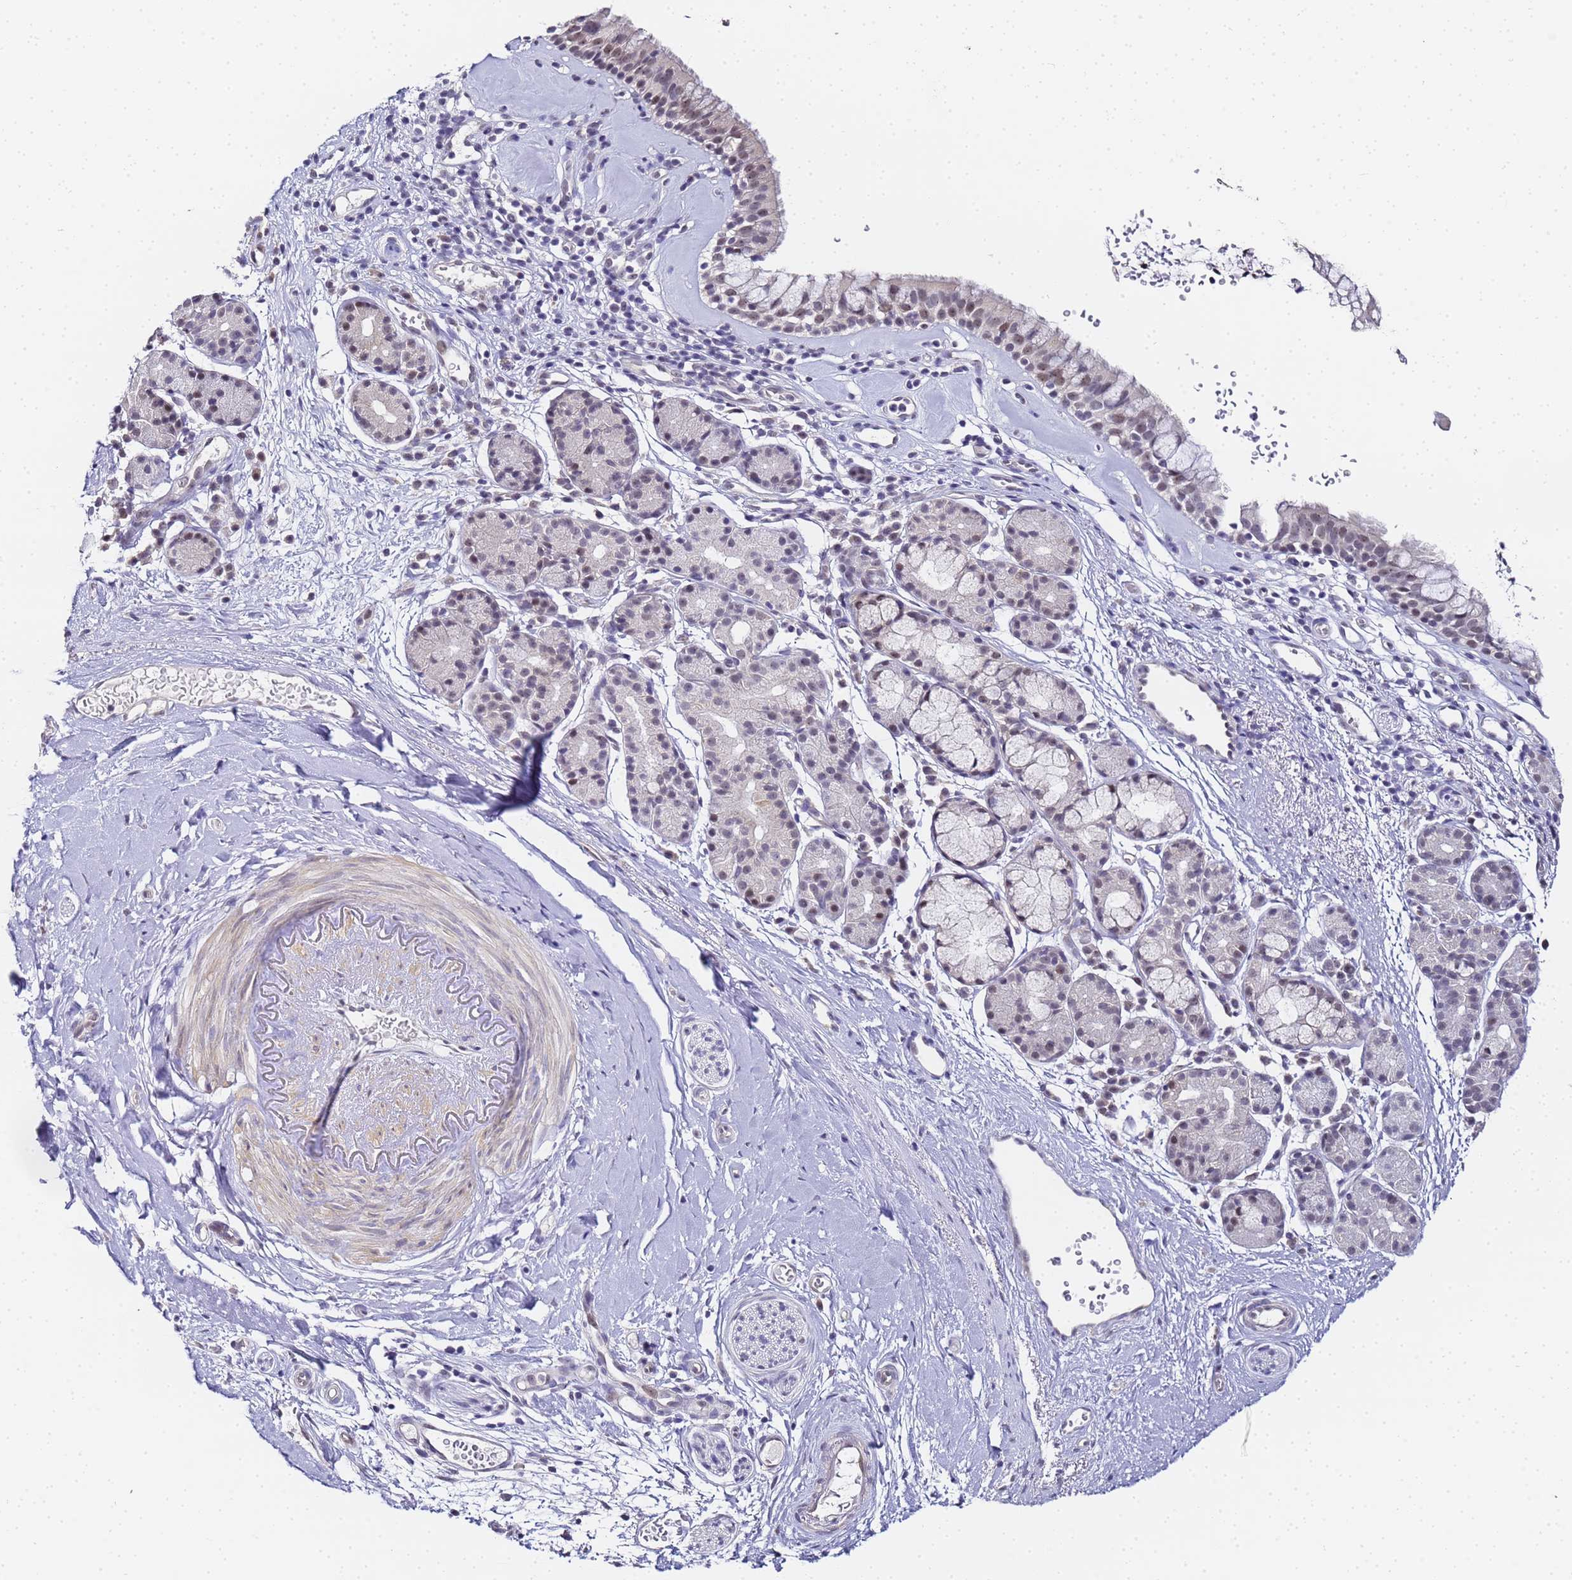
{"staining": {"intensity": "weak", "quantity": "<25%", "location": "nuclear"}, "tissue": "nasopharynx", "cell_type": "Respiratory epithelial cells", "image_type": "normal", "snomed": [{"axis": "morphology", "description": "Normal tissue, NOS"}, {"axis": "topography", "description": "Nasopharynx"}], "caption": "This is an immunohistochemistry micrograph of benign human nasopharynx. There is no staining in respiratory epithelial cells.", "gene": "LSM3", "patient": {"sex": "male", "age": 82}}